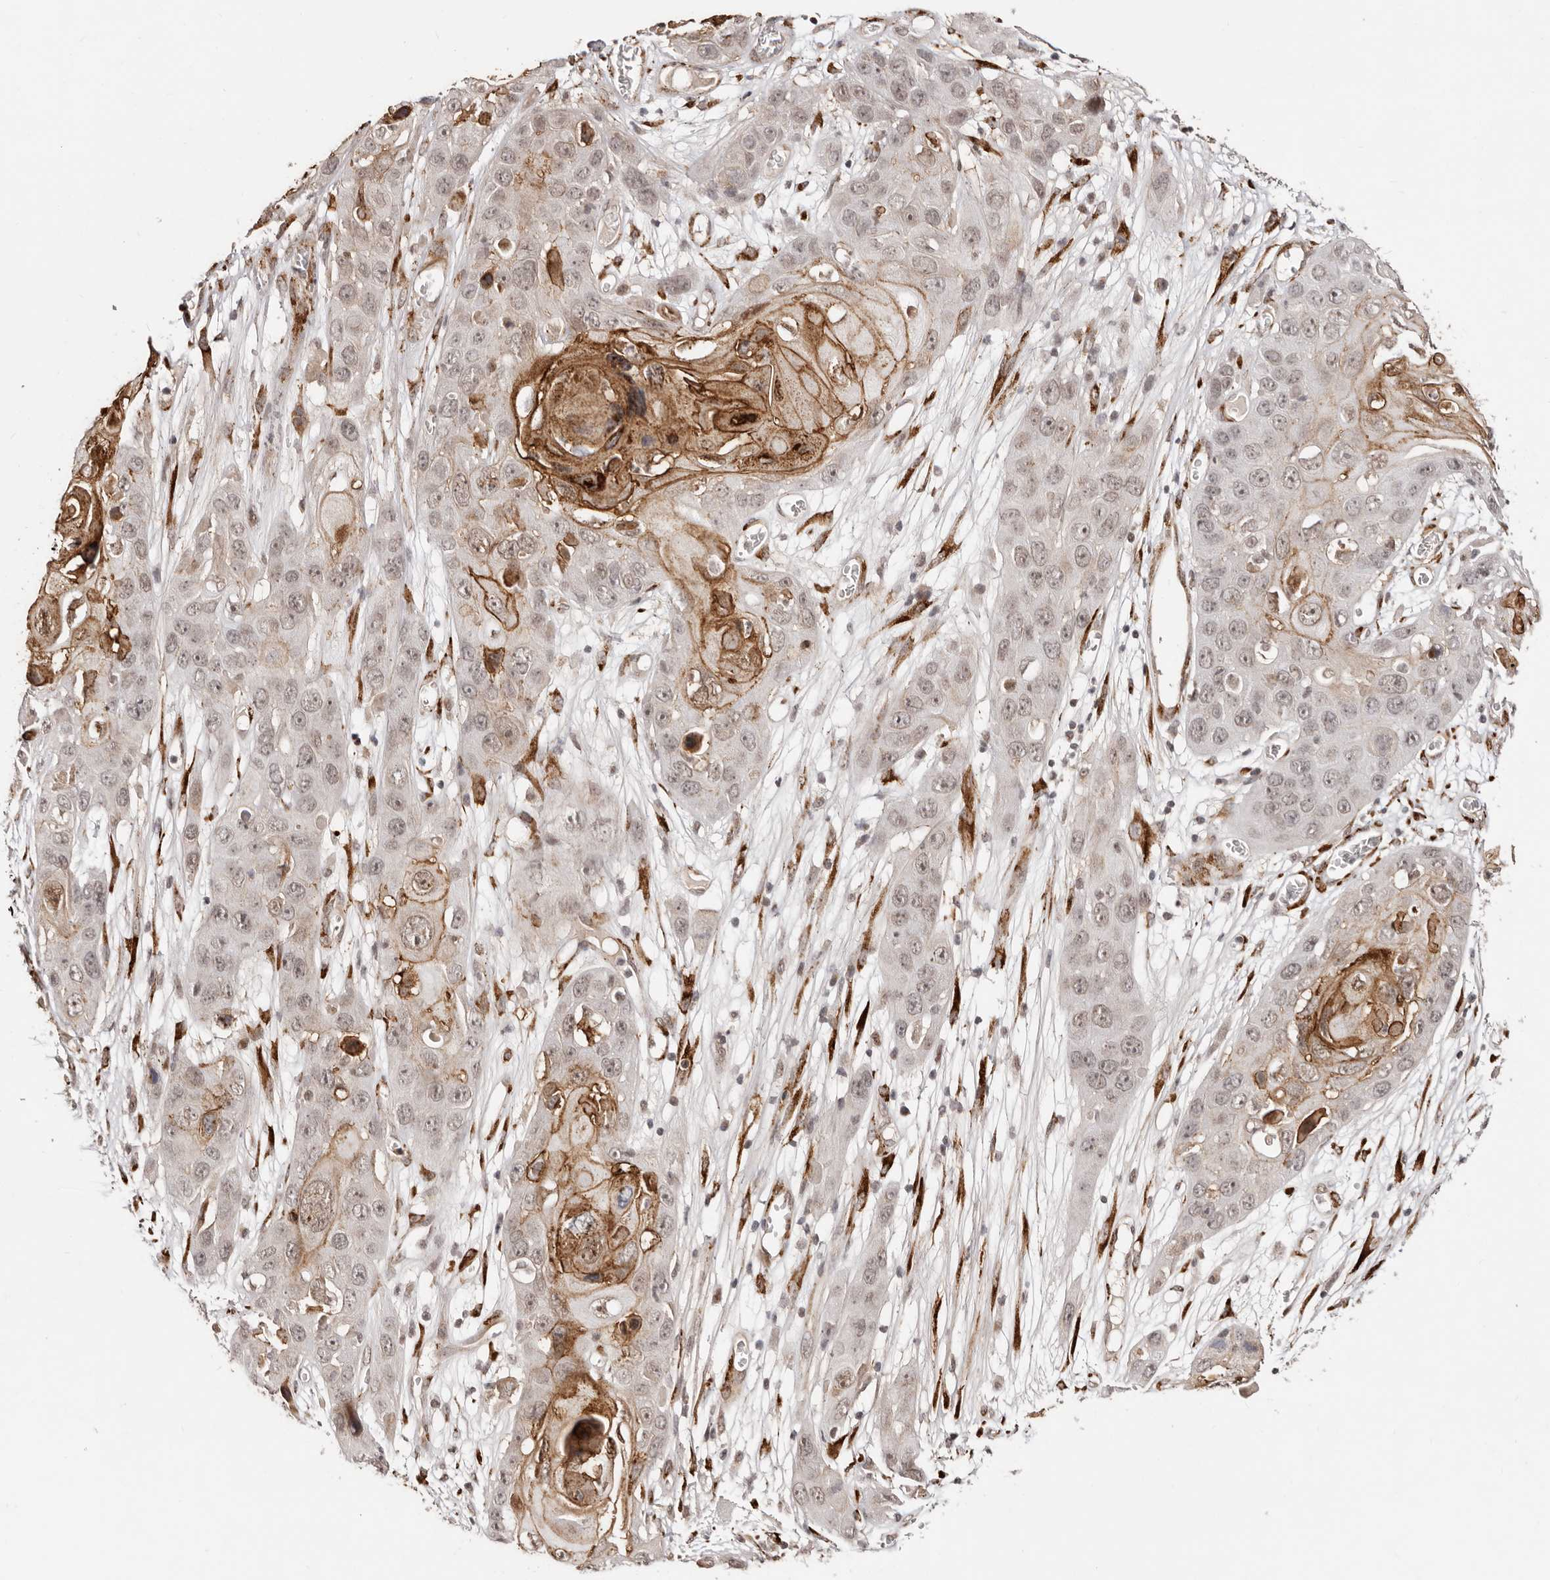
{"staining": {"intensity": "weak", "quantity": ">75%", "location": "nuclear"}, "tissue": "skin cancer", "cell_type": "Tumor cells", "image_type": "cancer", "snomed": [{"axis": "morphology", "description": "Squamous cell carcinoma, NOS"}, {"axis": "topography", "description": "Skin"}], "caption": "Human skin cancer stained for a protein (brown) reveals weak nuclear positive staining in approximately >75% of tumor cells.", "gene": "SRCAP", "patient": {"sex": "male", "age": 55}}